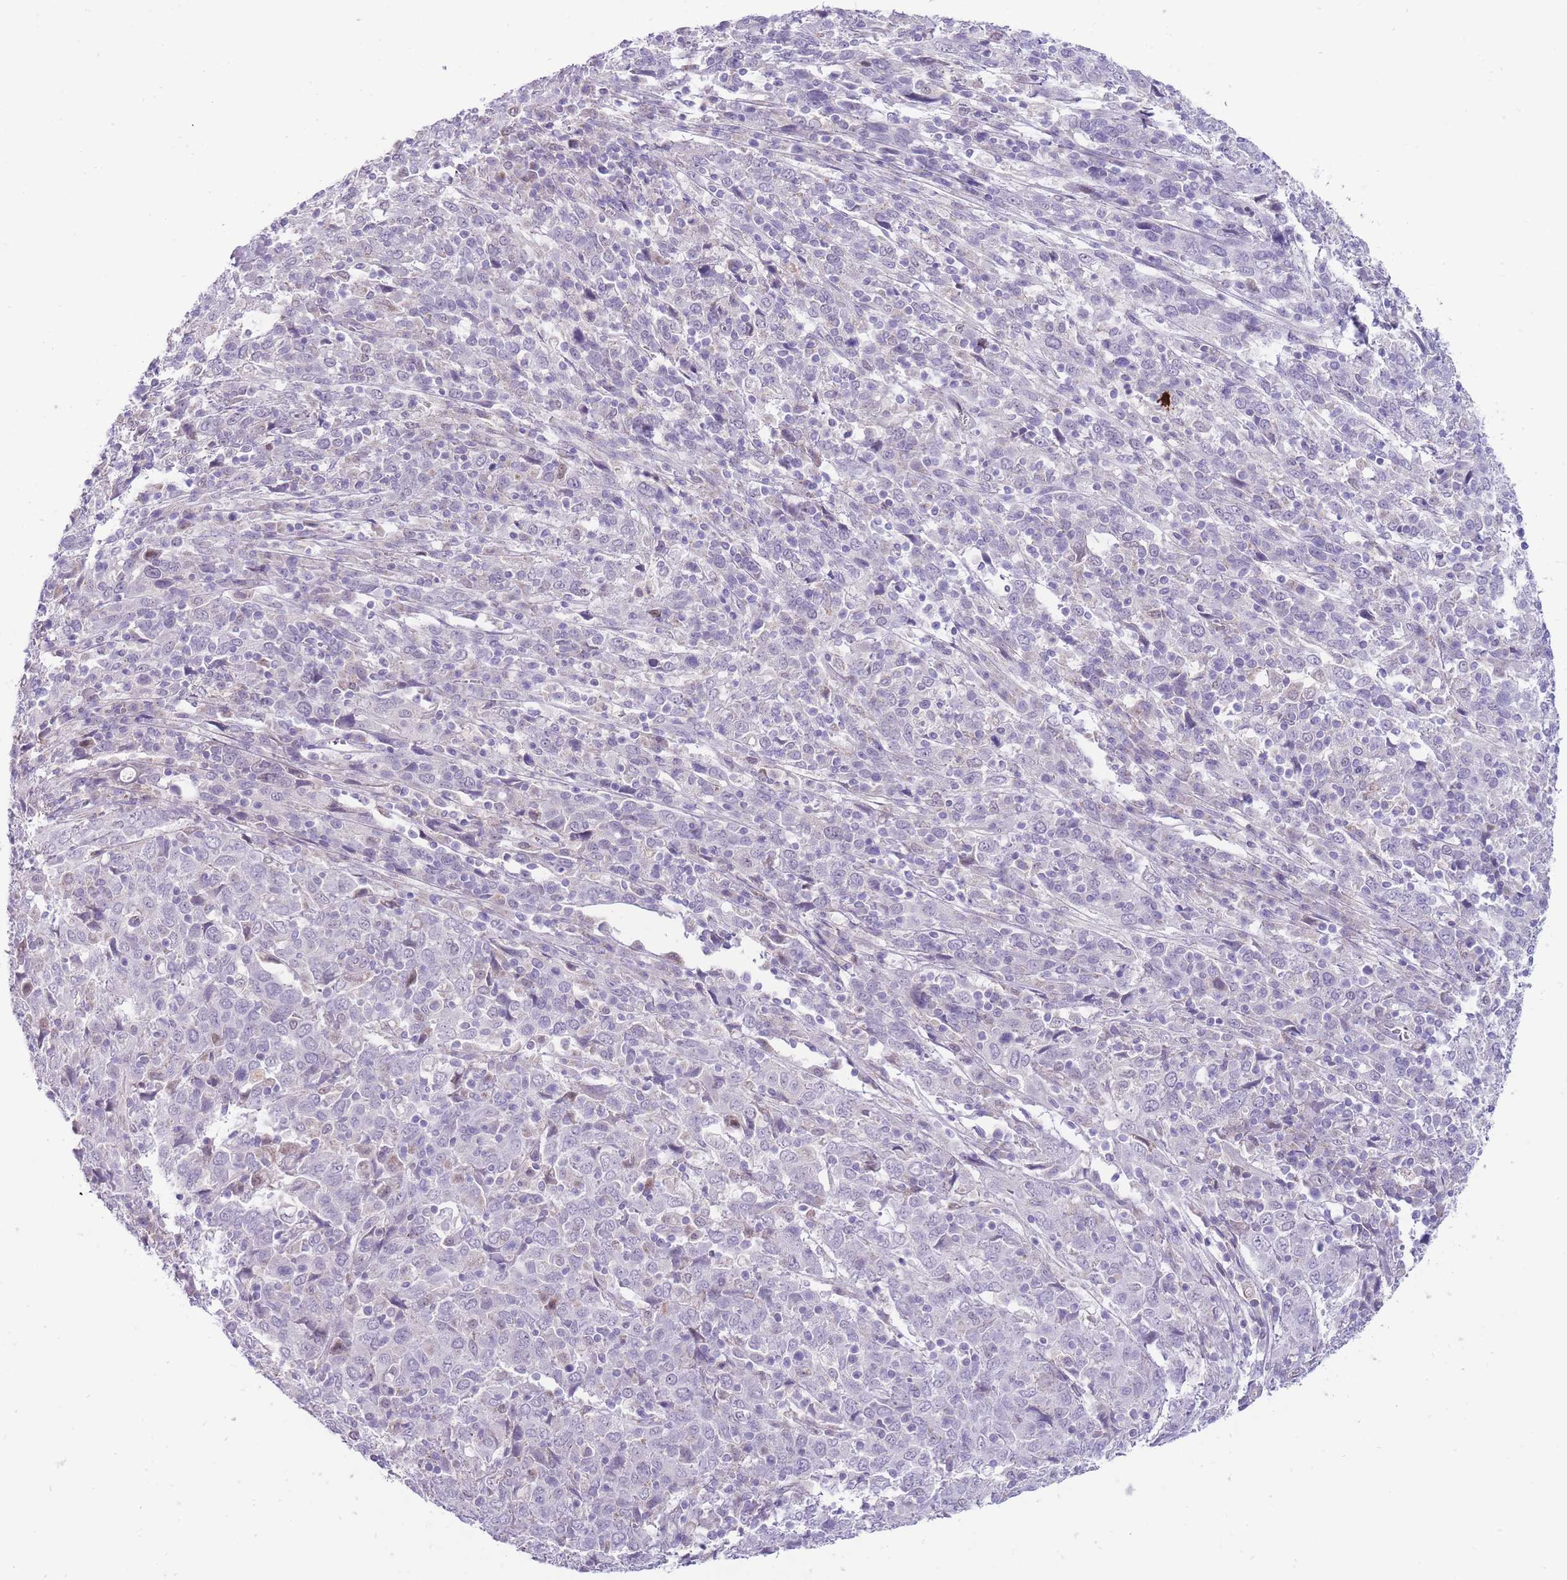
{"staining": {"intensity": "negative", "quantity": "none", "location": "none"}, "tissue": "cervical cancer", "cell_type": "Tumor cells", "image_type": "cancer", "snomed": [{"axis": "morphology", "description": "Squamous cell carcinoma, NOS"}, {"axis": "topography", "description": "Cervix"}], "caption": "Immunohistochemistry (IHC) of cervical squamous cell carcinoma displays no expression in tumor cells.", "gene": "ERICH4", "patient": {"sex": "female", "age": 46}}